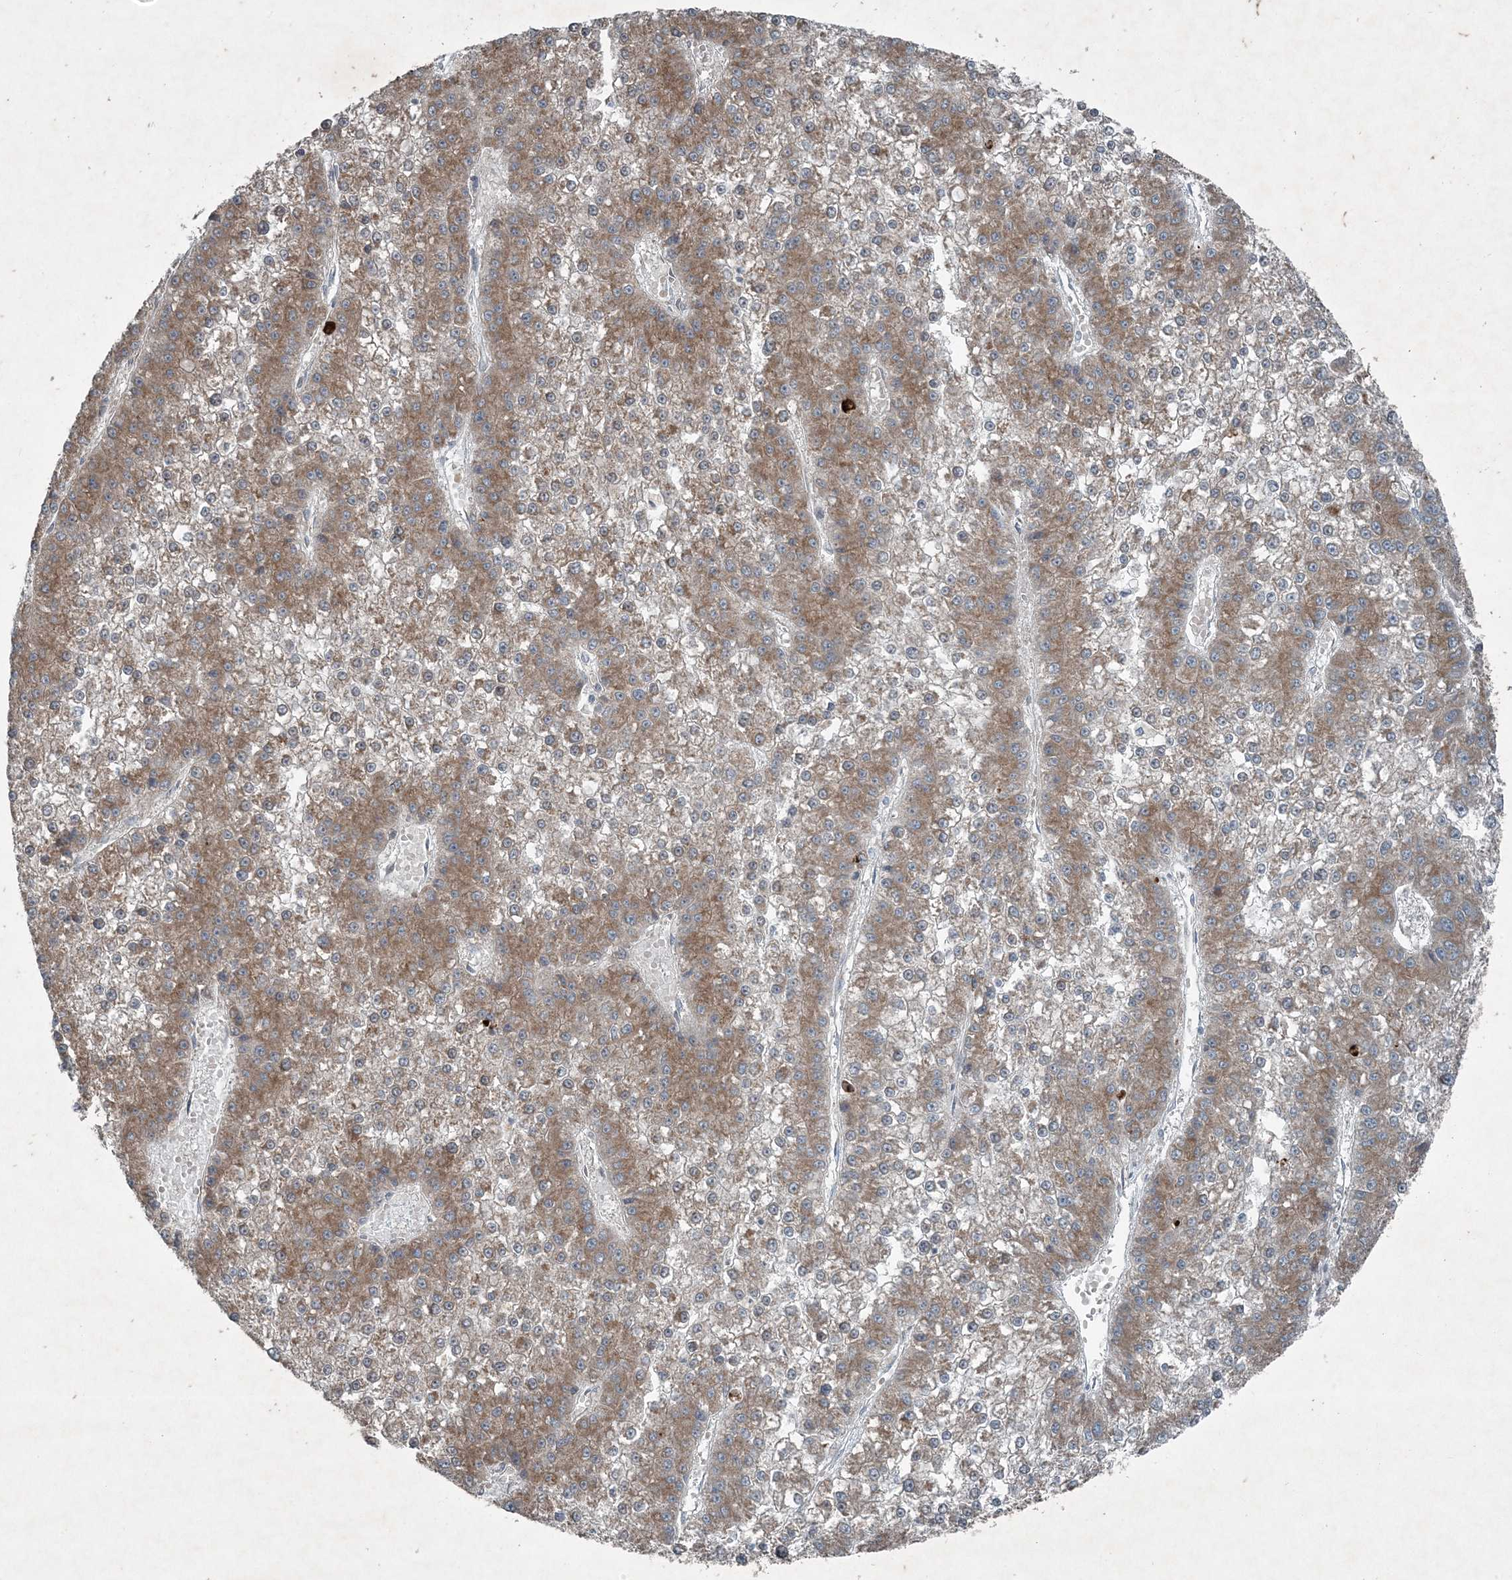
{"staining": {"intensity": "moderate", "quantity": ">75%", "location": "cytoplasmic/membranous"}, "tissue": "liver cancer", "cell_type": "Tumor cells", "image_type": "cancer", "snomed": [{"axis": "morphology", "description": "Carcinoma, Hepatocellular, NOS"}, {"axis": "topography", "description": "Liver"}], "caption": "Immunohistochemistry of human liver cancer shows medium levels of moderate cytoplasmic/membranous expression in approximately >75% of tumor cells. (brown staining indicates protein expression, while blue staining denotes nuclei).", "gene": "PC", "patient": {"sex": "female", "age": 73}}